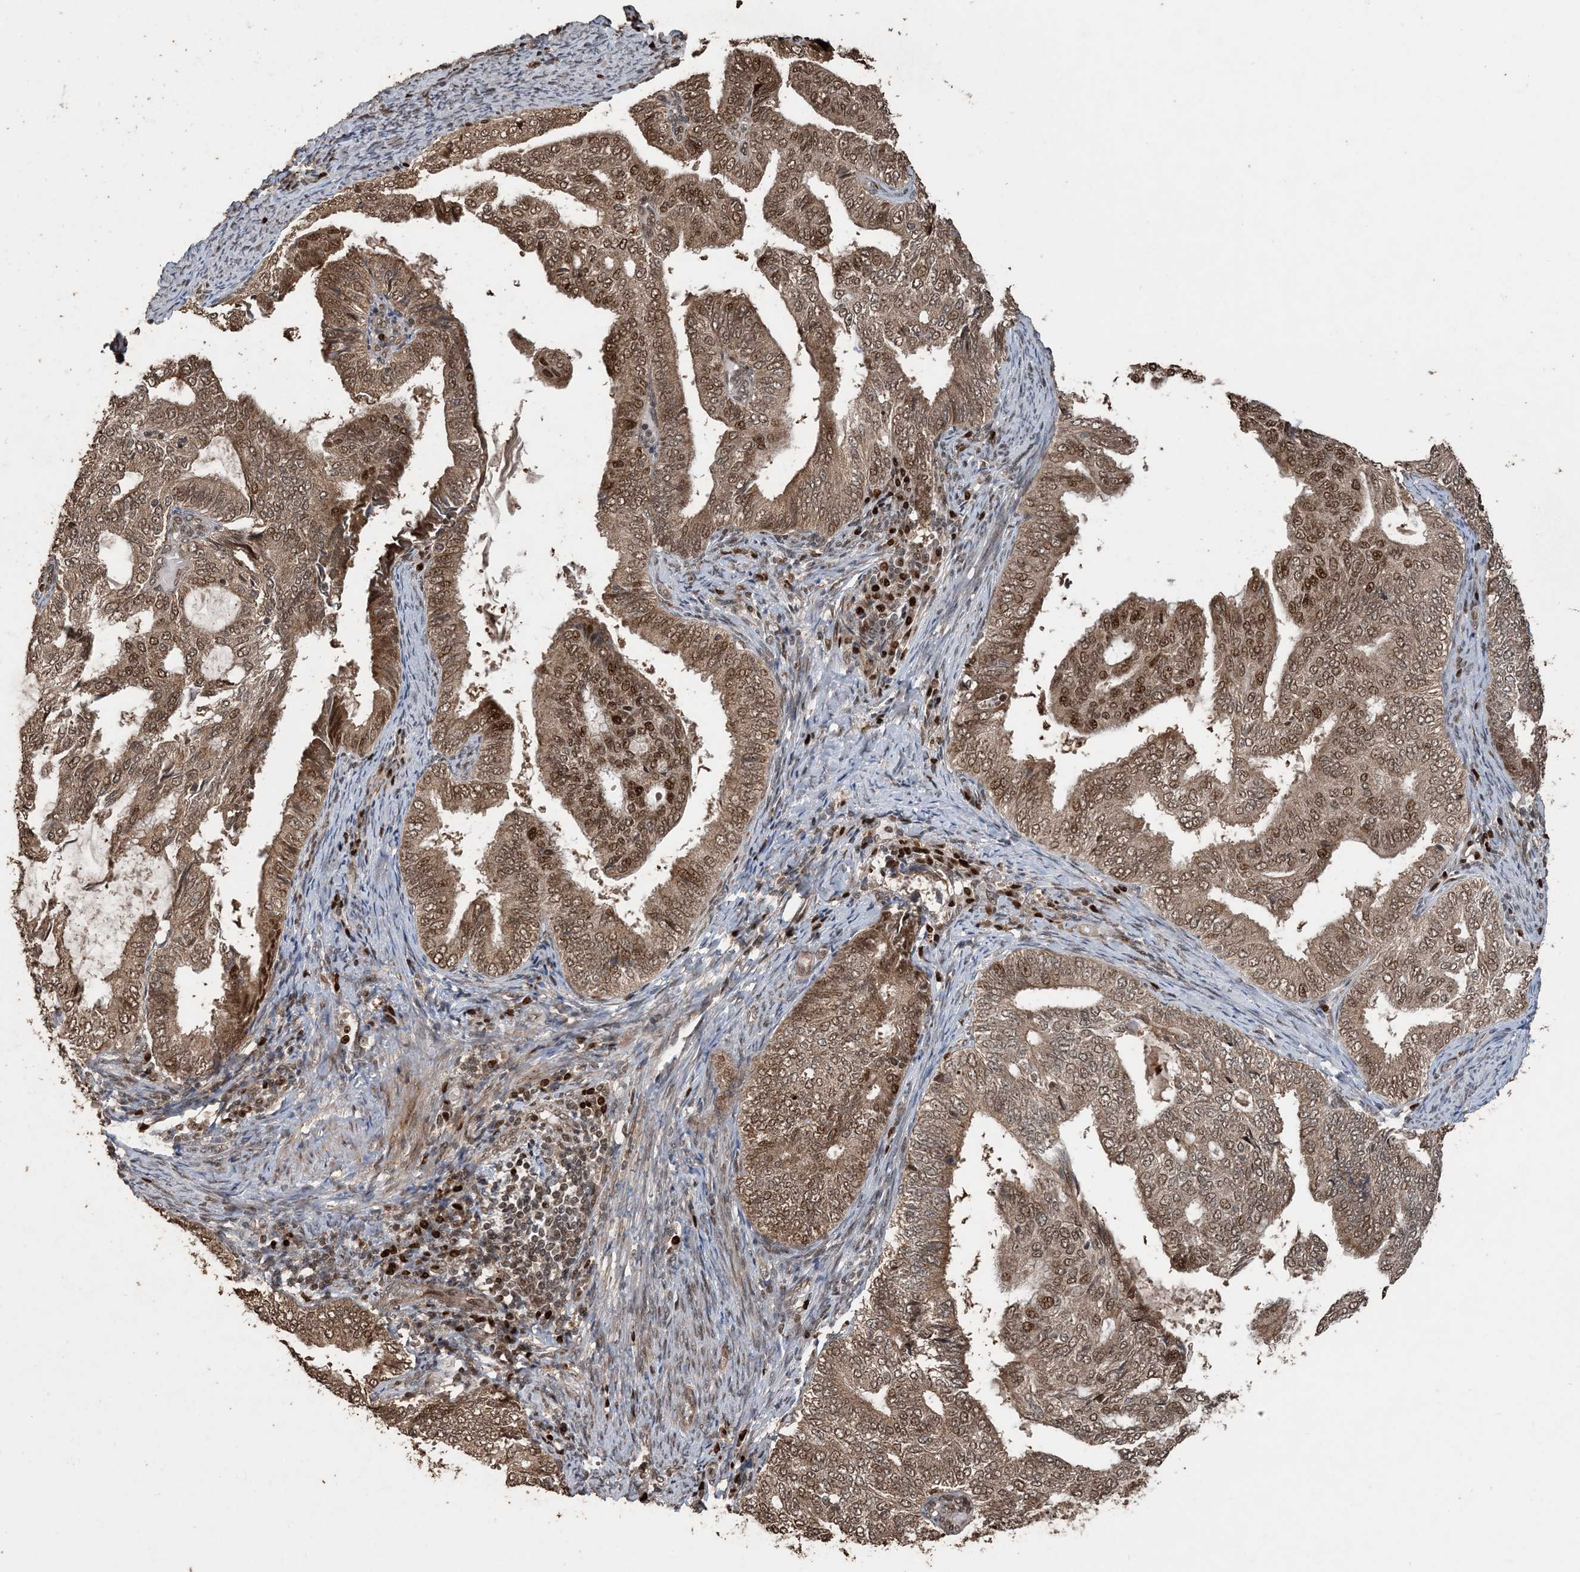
{"staining": {"intensity": "moderate", "quantity": ">75%", "location": "cytoplasmic/membranous,nuclear"}, "tissue": "endometrial cancer", "cell_type": "Tumor cells", "image_type": "cancer", "snomed": [{"axis": "morphology", "description": "Adenocarcinoma, NOS"}, {"axis": "topography", "description": "Endometrium"}], "caption": "A brown stain labels moderate cytoplasmic/membranous and nuclear staining of a protein in human endometrial adenocarcinoma tumor cells. The protein is shown in brown color, while the nuclei are stained blue.", "gene": "ATP13A2", "patient": {"sex": "female", "age": 58}}